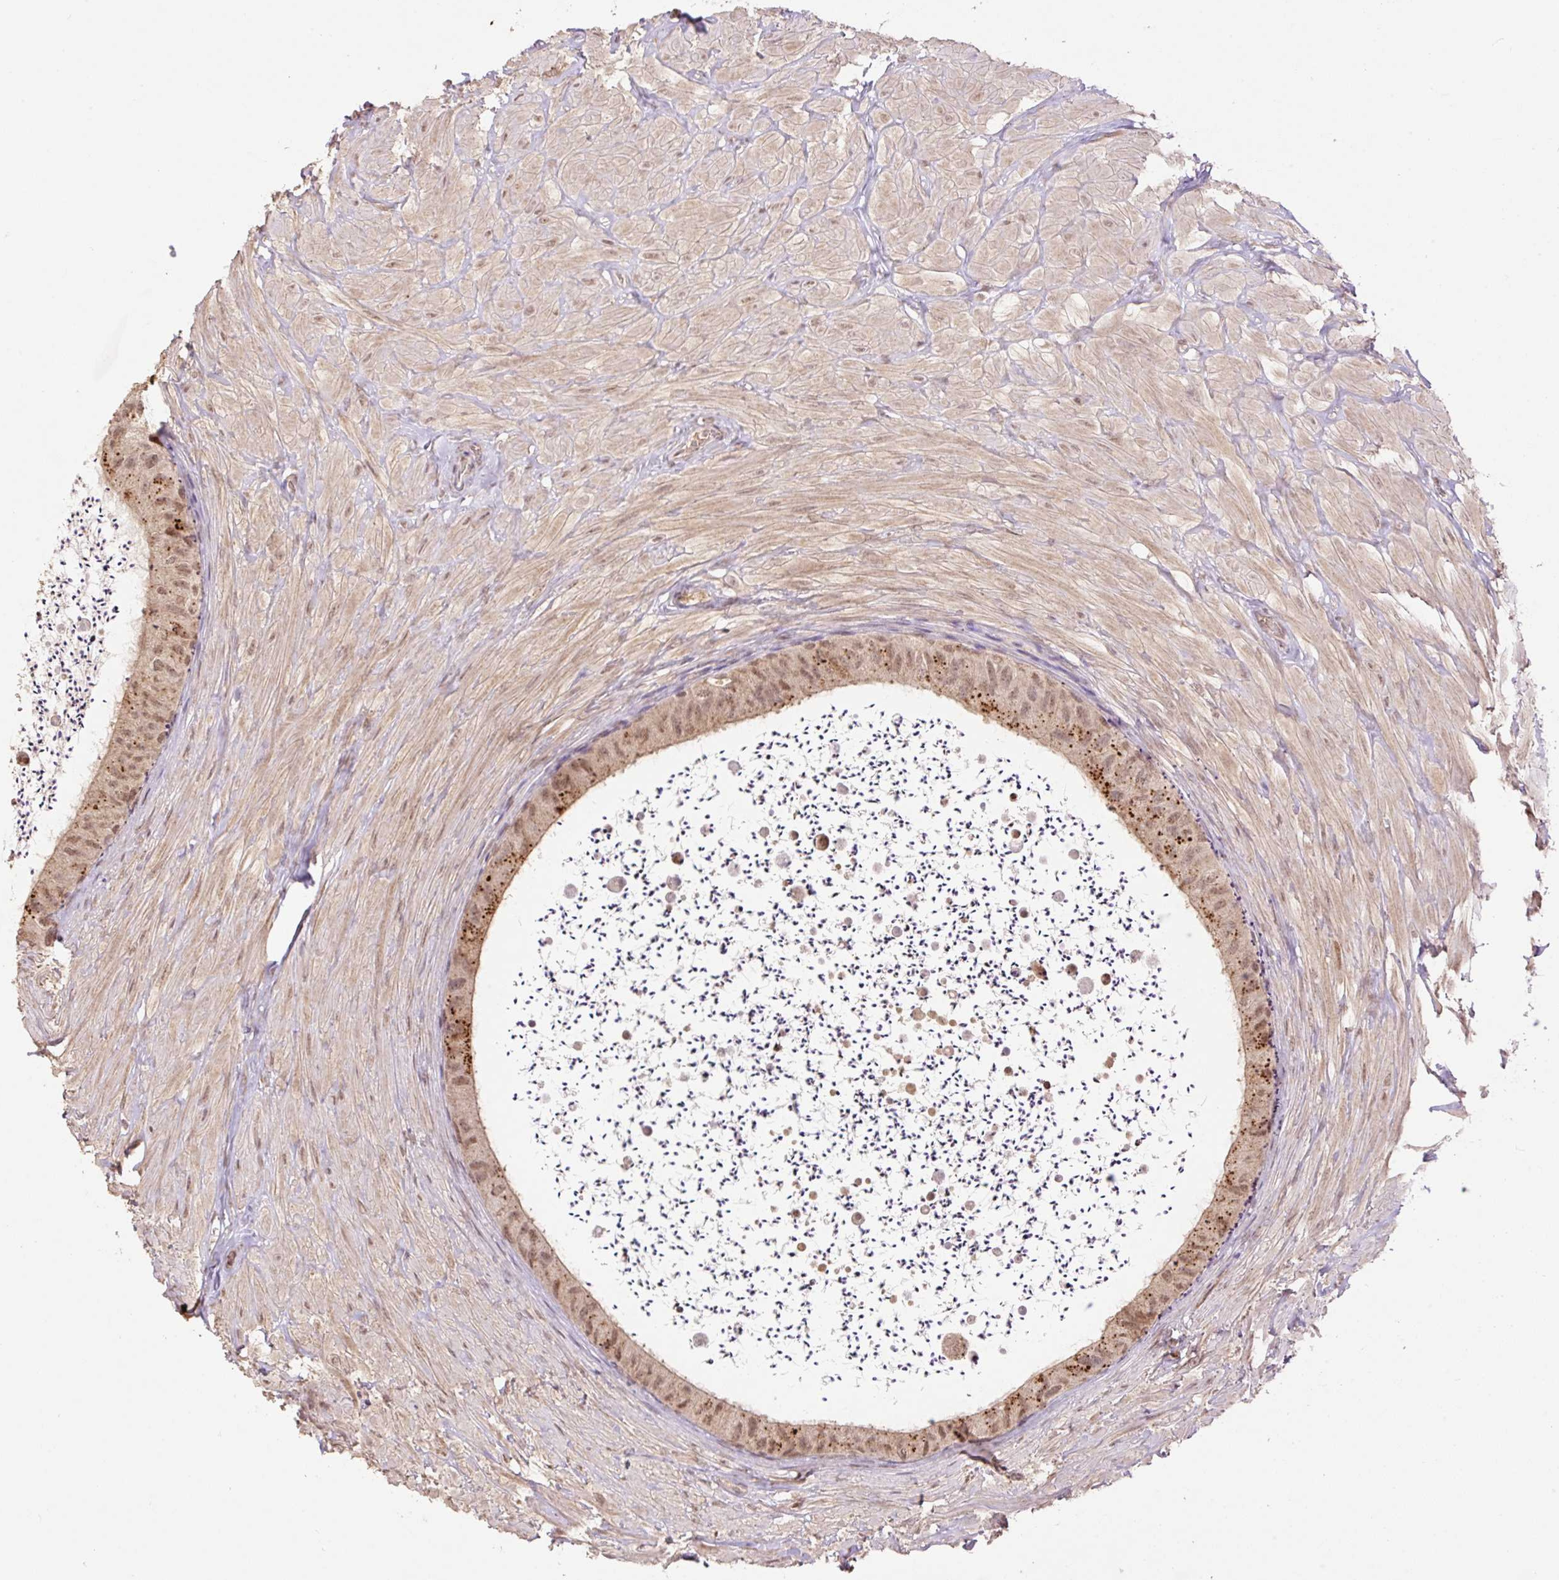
{"staining": {"intensity": "moderate", "quantity": ">75%", "location": "cytoplasmic/membranous,nuclear"}, "tissue": "epididymis", "cell_type": "Glandular cells", "image_type": "normal", "snomed": [{"axis": "morphology", "description": "Normal tissue, NOS"}, {"axis": "topography", "description": "Epididymis"}, {"axis": "topography", "description": "Peripheral nerve tissue"}], "caption": "A micrograph of human epididymis stained for a protein exhibits moderate cytoplasmic/membranous,nuclear brown staining in glandular cells.", "gene": "VPS25", "patient": {"sex": "male", "age": 32}}